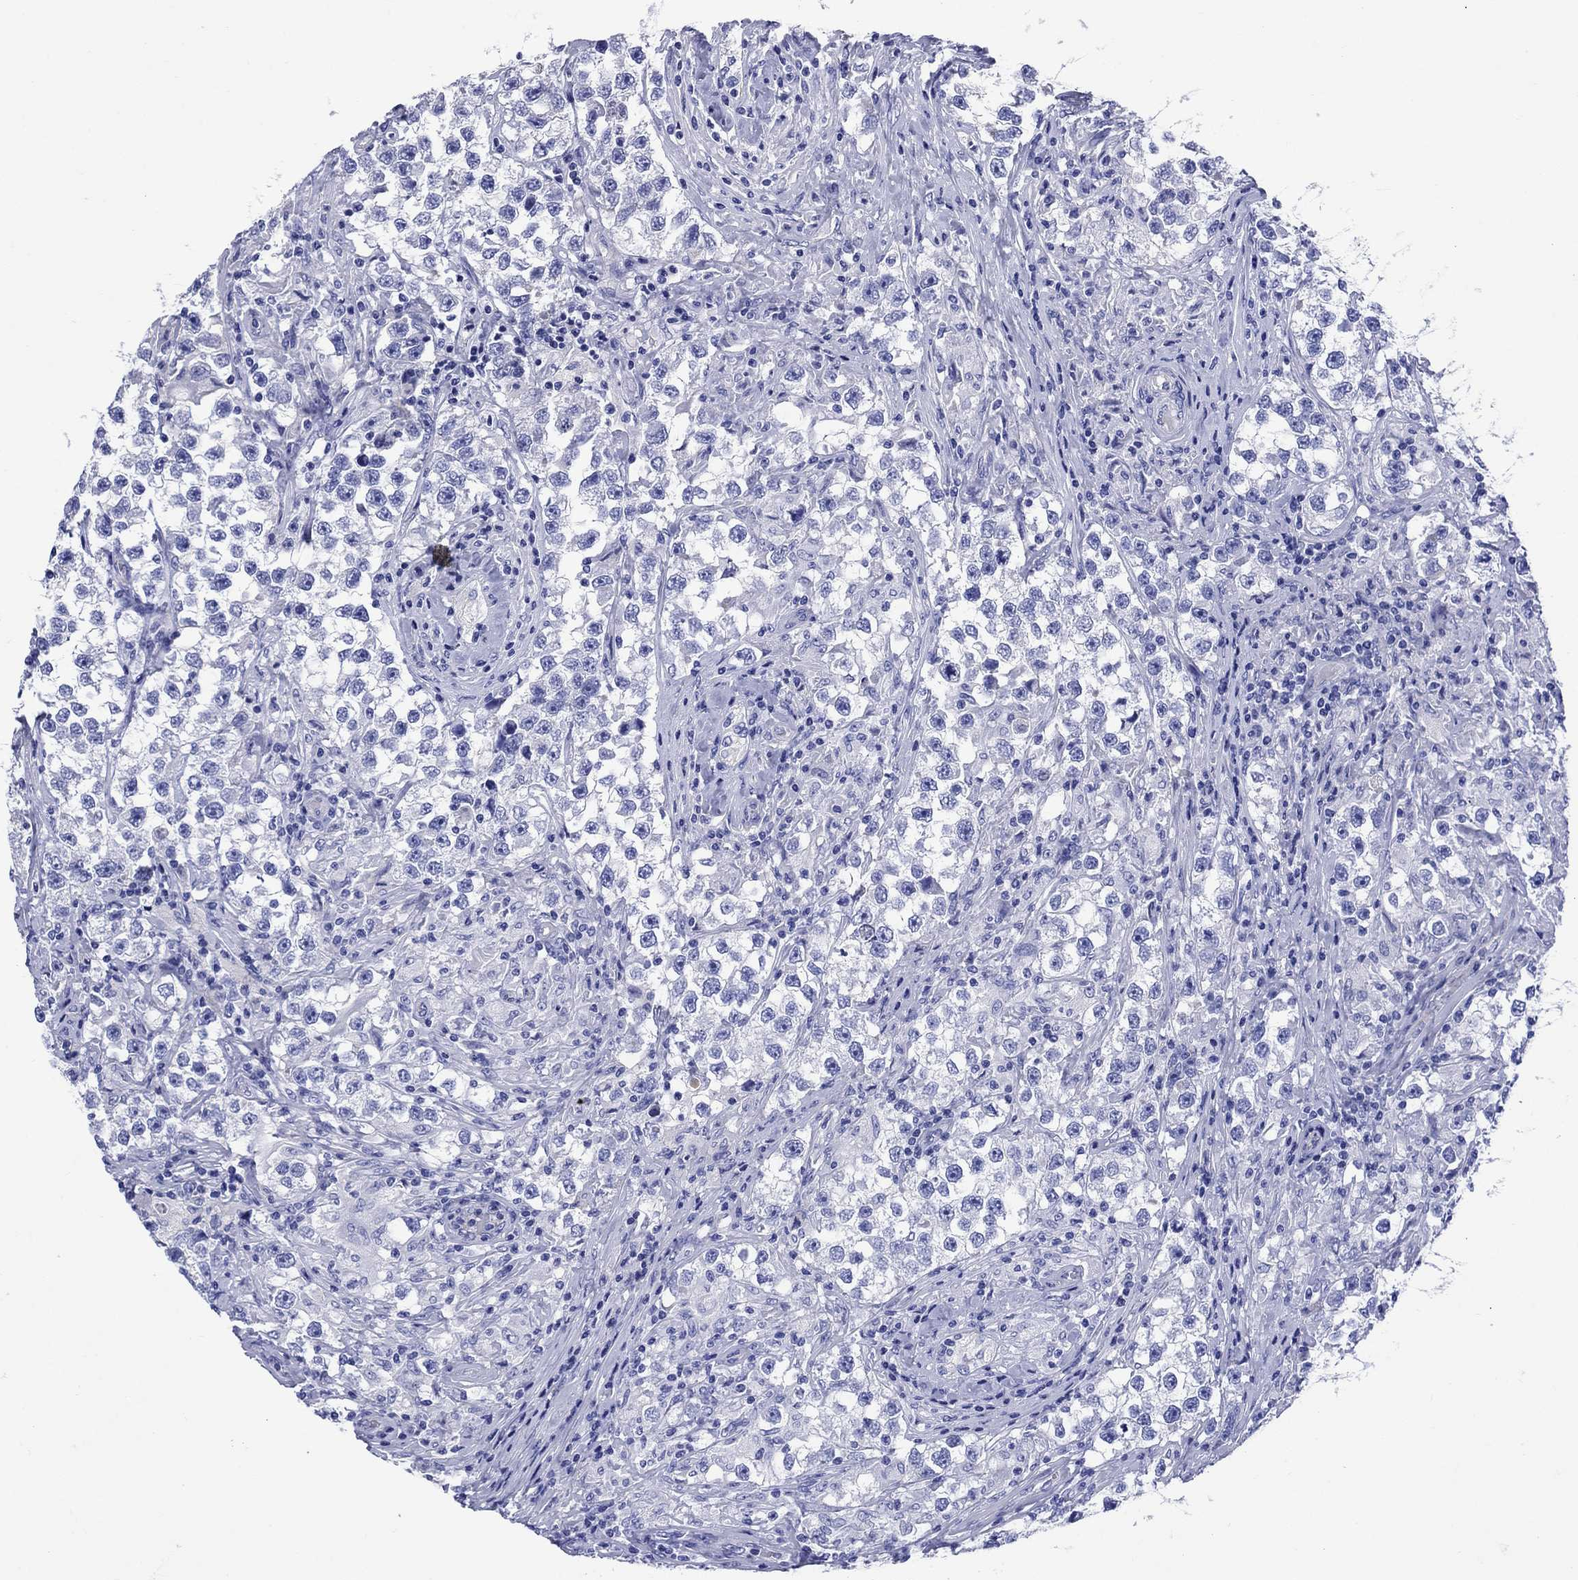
{"staining": {"intensity": "negative", "quantity": "none", "location": "none"}, "tissue": "testis cancer", "cell_type": "Tumor cells", "image_type": "cancer", "snomed": [{"axis": "morphology", "description": "Seminoma, NOS"}, {"axis": "topography", "description": "Testis"}], "caption": "IHC of testis seminoma displays no expression in tumor cells.", "gene": "SLC1A2", "patient": {"sex": "male", "age": 46}}